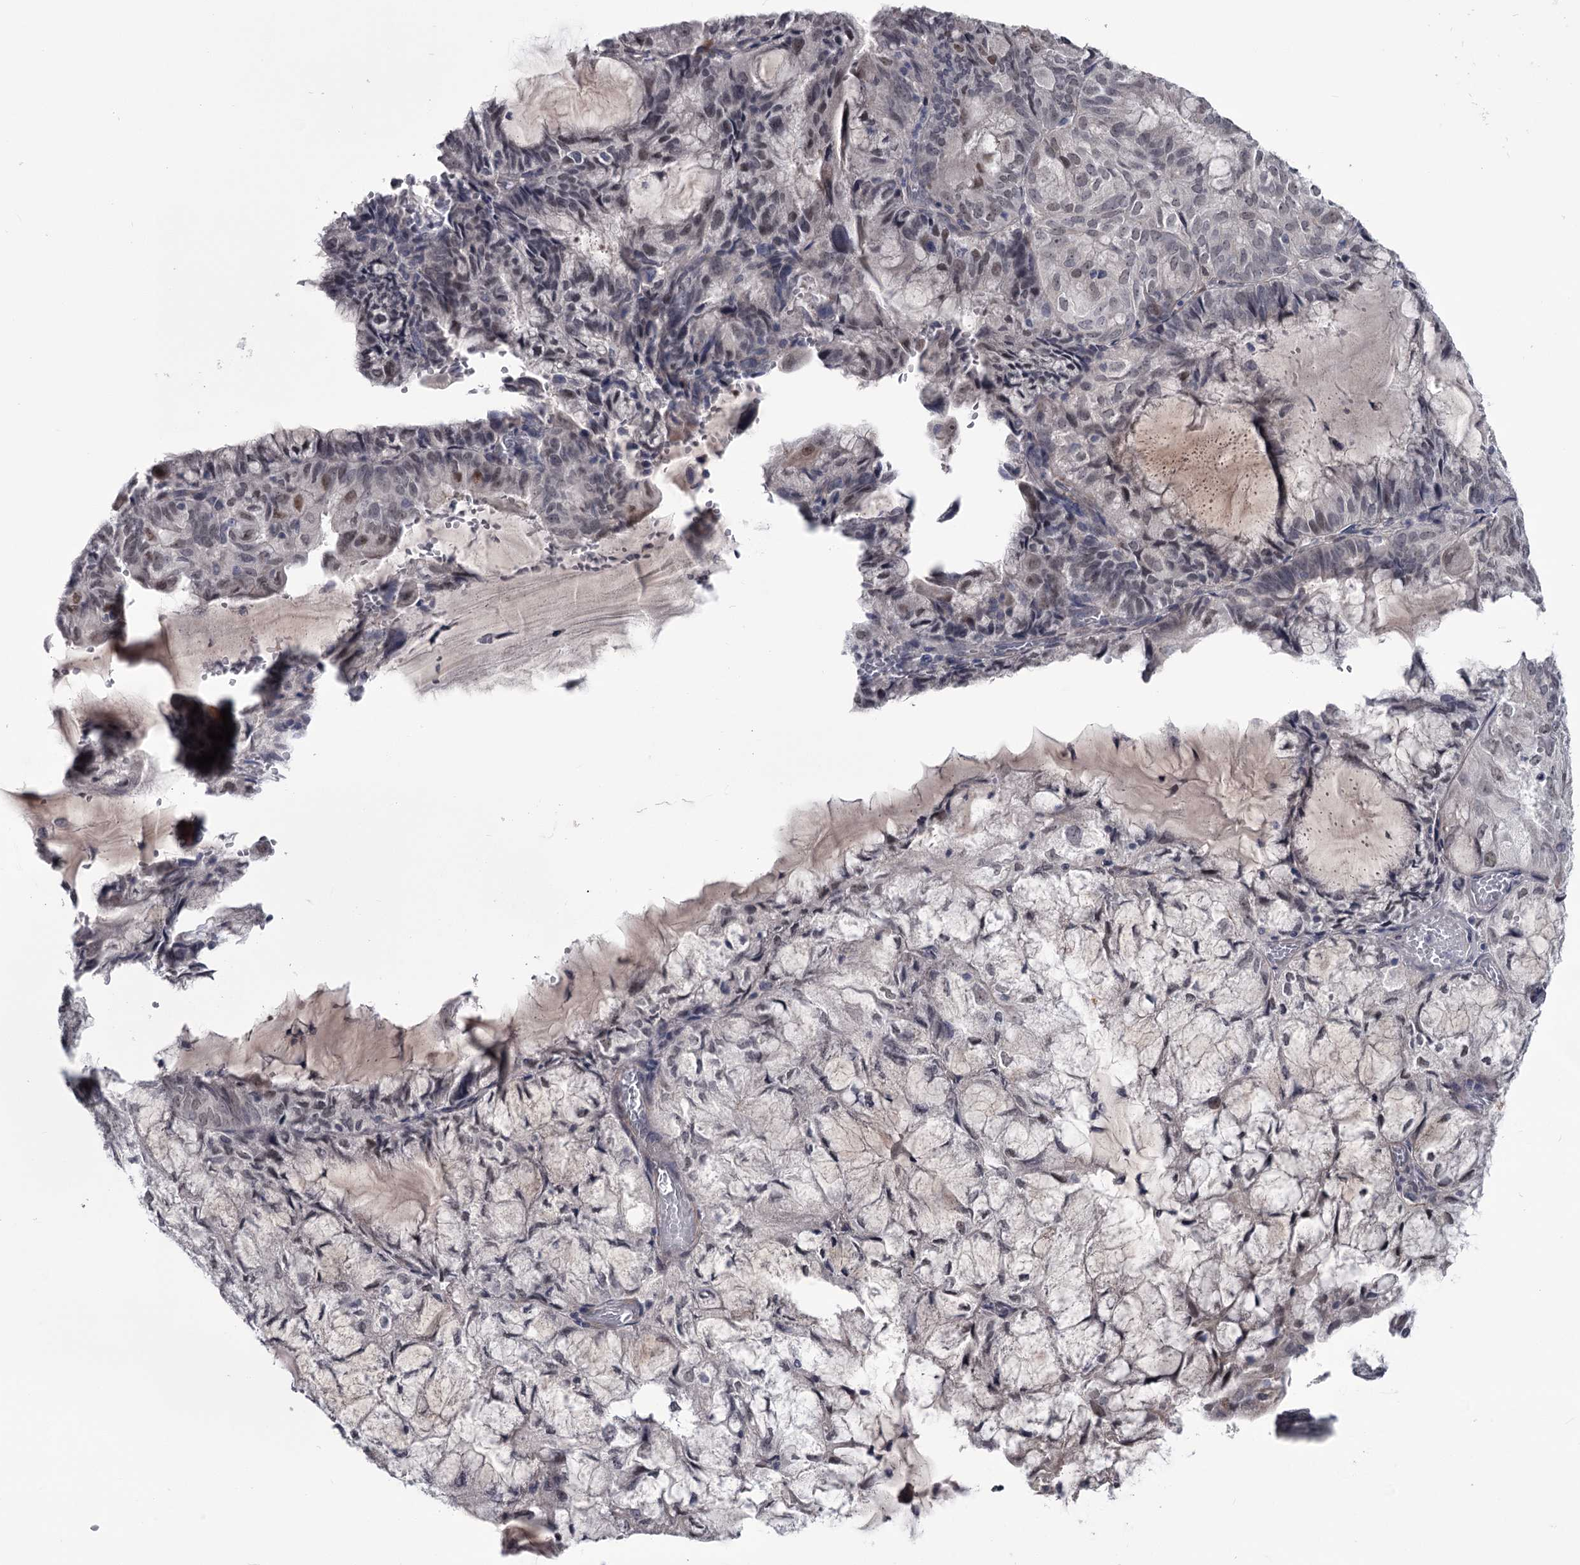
{"staining": {"intensity": "moderate", "quantity": "<25%", "location": "nuclear"}, "tissue": "endometrial cancer", "cell_type": "Tumor cells", "image_type": "cancer", "snomed": [{"axis": "morphology", "description": "Adenocarcinoma, NOS"}, {"axis": "topography", "description": "Endometrium"}], "caption": "There is low levels of moderate nuclear staining in tumor cells of endometrial cancer (adenocarcinoma), as demonstrated by immunohistochemical staining (brown color).", "gene": "PRPF40B", "patient": {"sex": "female", "age": 81}}